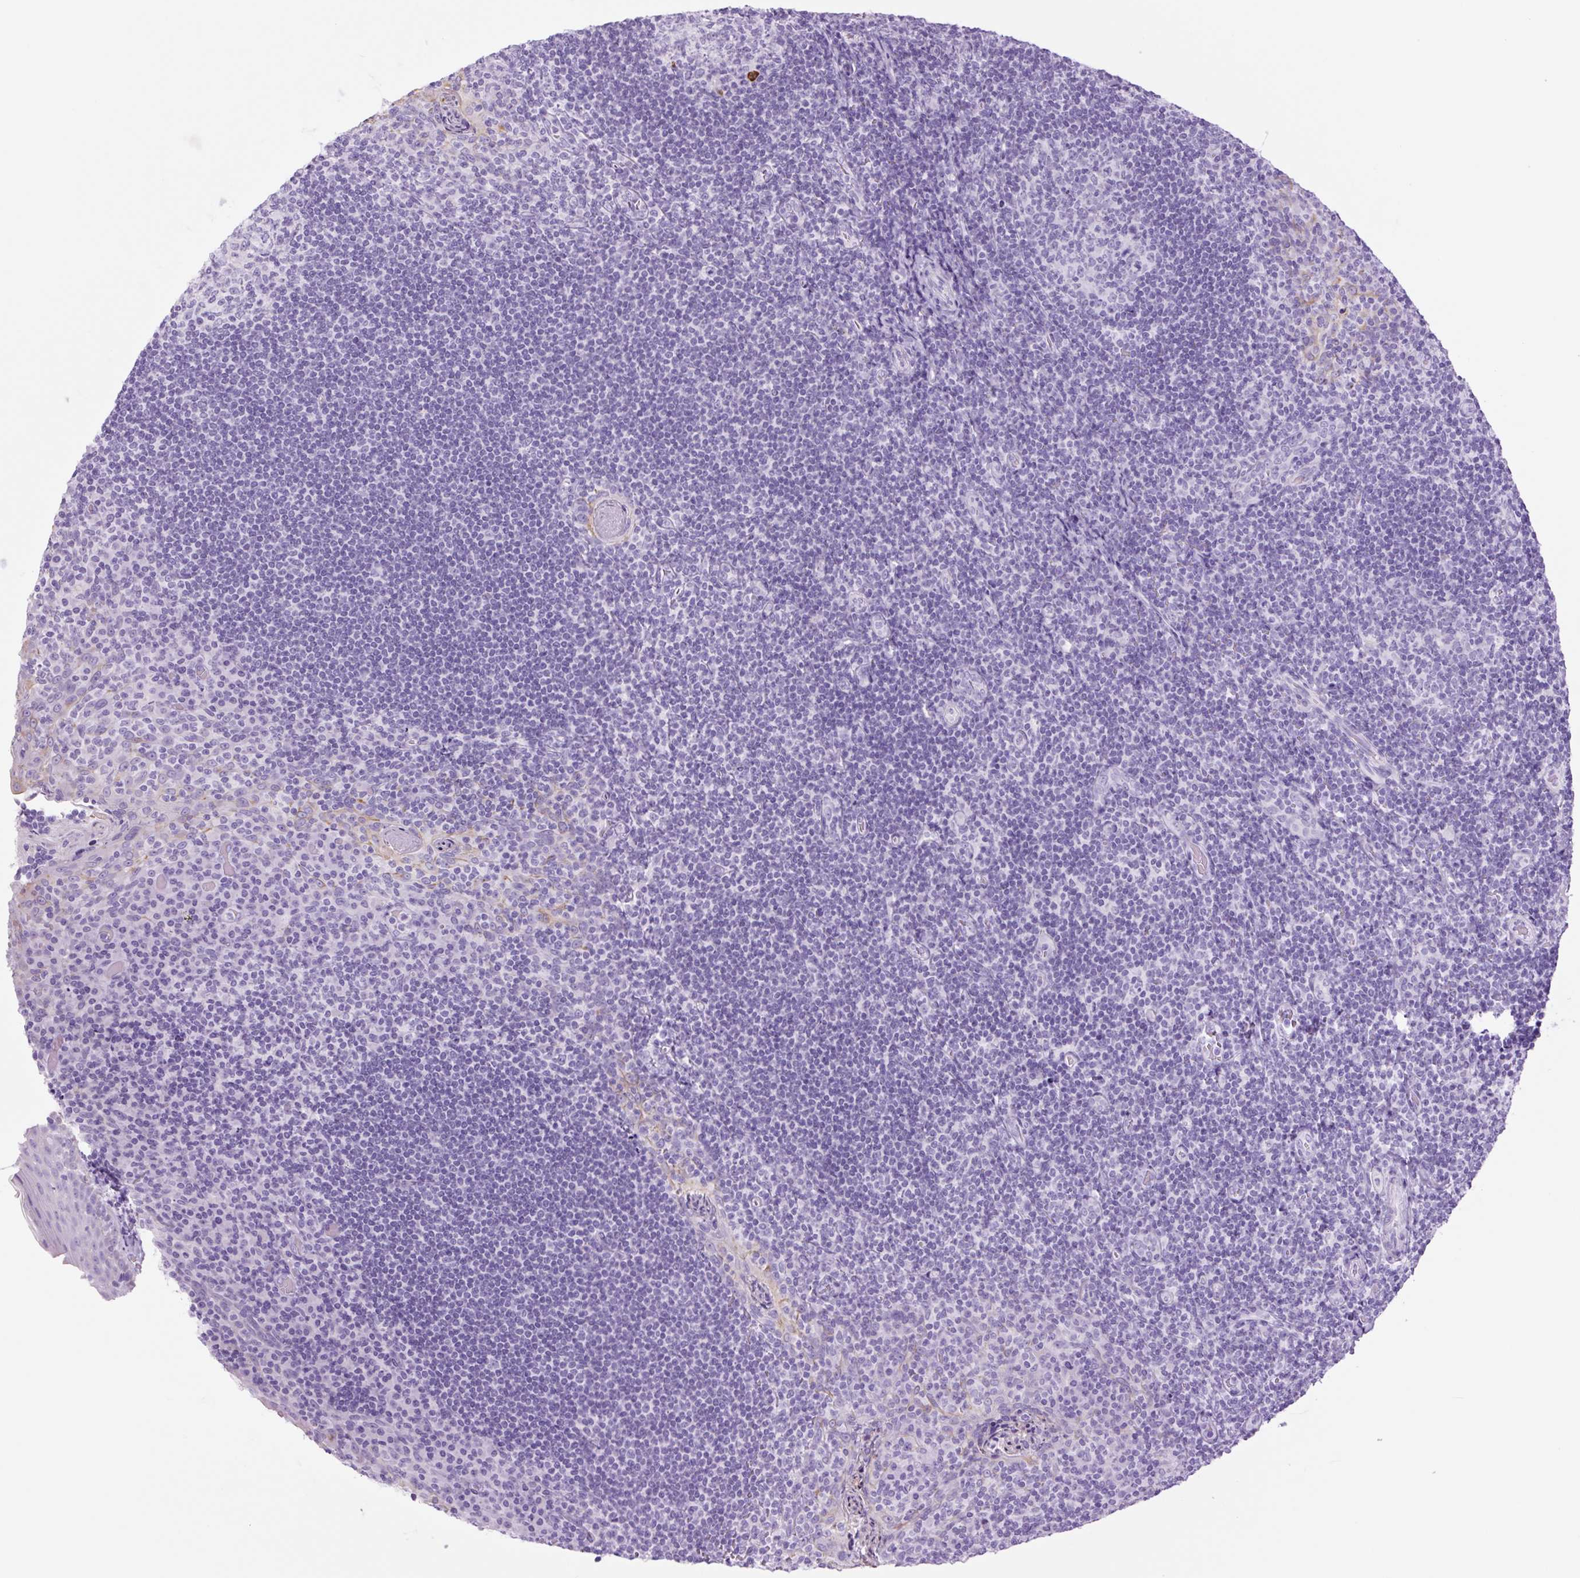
{"staining": {"intensity": "negative", "quantity": "none", "location": "none"}, "tissue": "tonsil", "cell_type": "Germinal center cells", "image_type": "normal", "snomed": [{"axis": "morphology", "description": "Normal tissue, NOS"}, {"axis": "topography", "description": "Tonsil"}], "caption": "Protein analysis of unremarkable tonsil displays no significant positivity in germinal center cells.", "gene": "TFF2", "patient": {"sex": "male", "age": 17}}